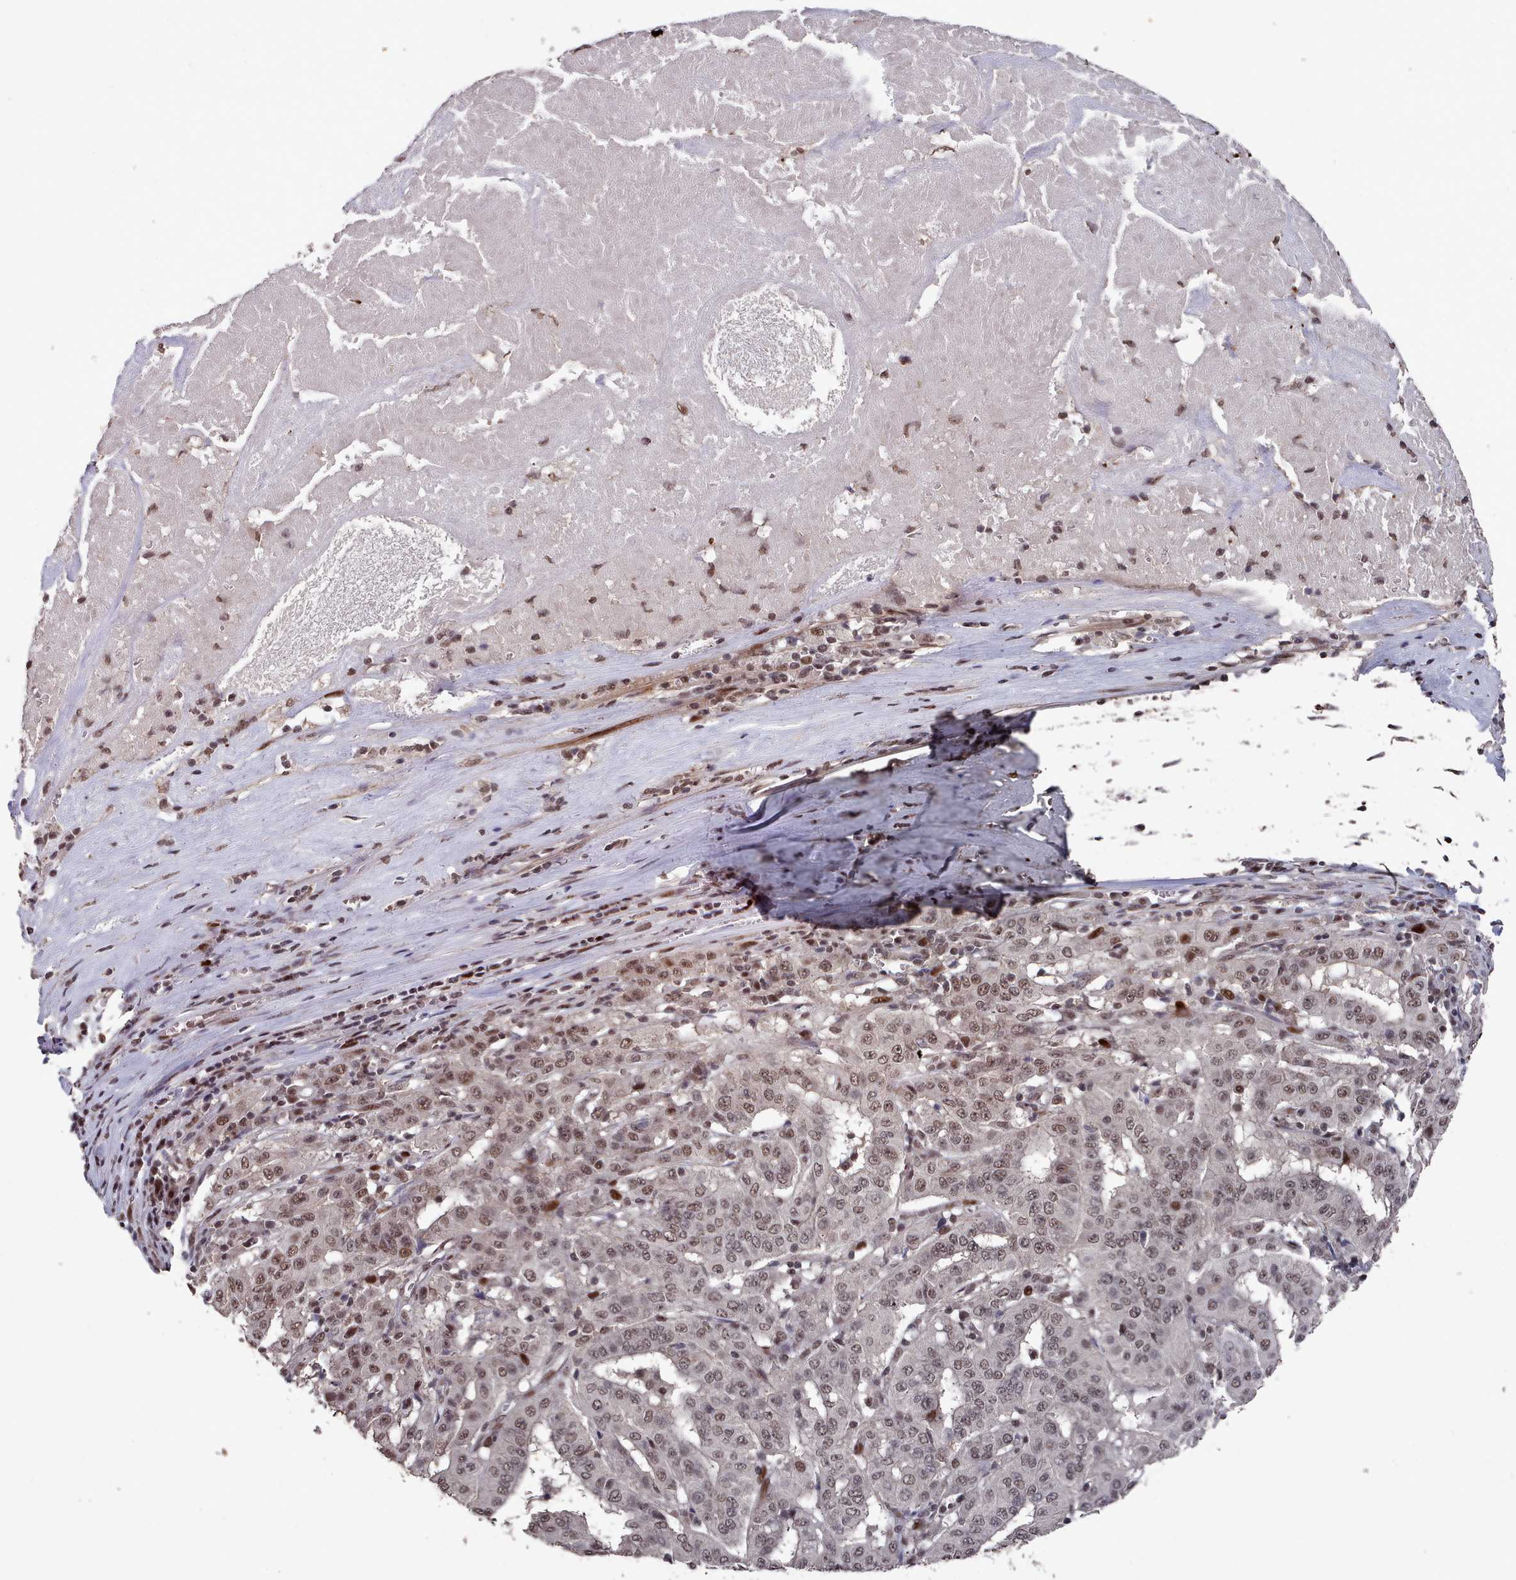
{"staining": {"intensity": "moderate", "quantity": "25%-75%", "location": "nuclear"}, "tissue": "pancreatic cancer", "cell_type": "Tumor cells", "image_type": "cancer", "snomed": [{"axis": "morphology", "description": "Adenocarcinoma, NOS"}, {"axis": "topography", "description": "Pancreas"}], "caption": "Pancreatic cancer (adenocarcinoma) stained with a brown dye shows moderate nuclear positive expression in approximately 25%-75% of tumor cells.", "gene": "PNRC2", "patient": {"sex": "male", "age": 63}}